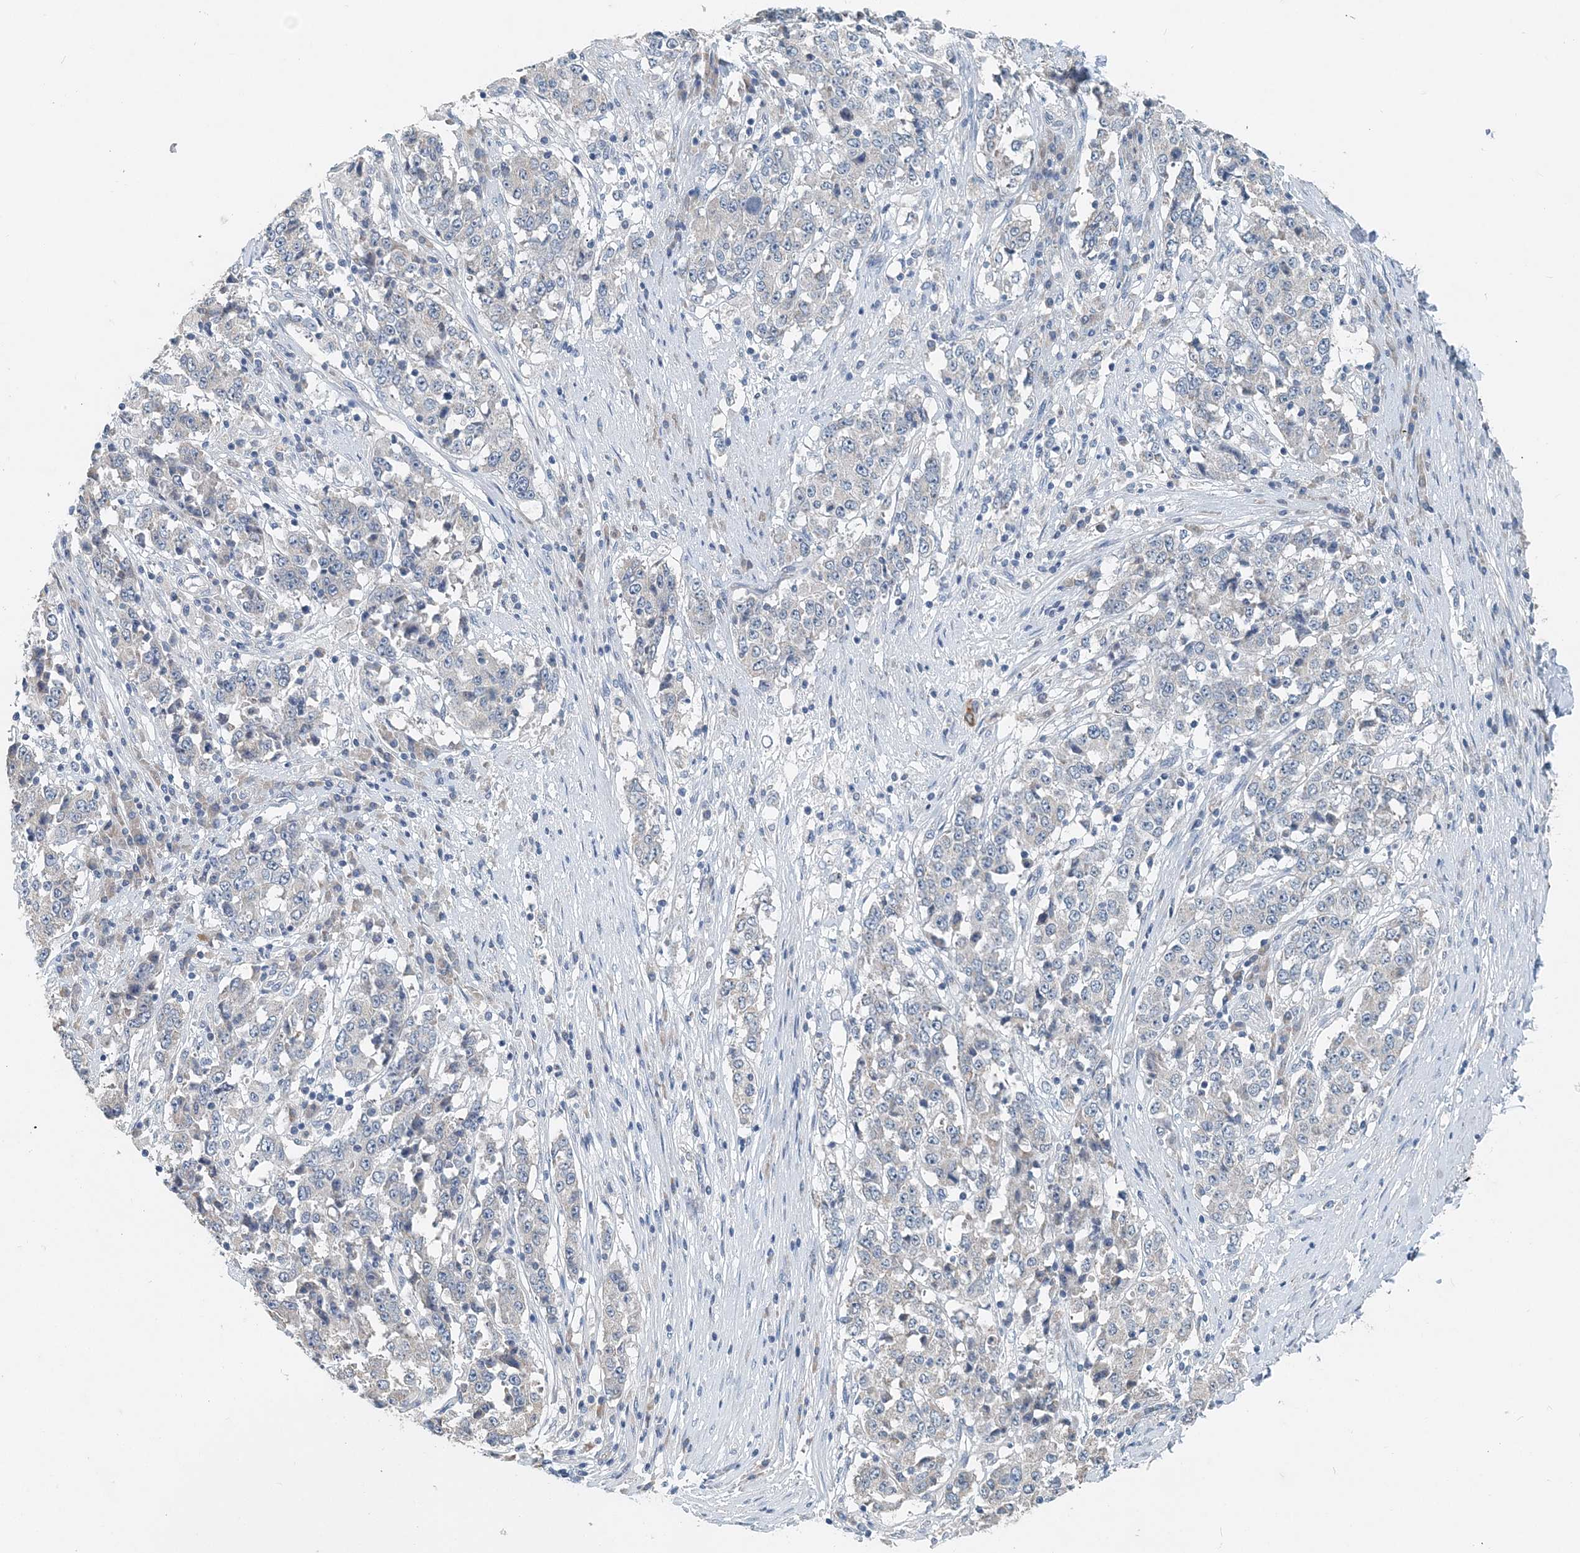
{"staining": {"intensity": "negative", "quantity": "none", "location": "none"}, "tissue": "stomach cancer", "cell_type": "Tumor cells", "image_type": "cancer", "snomed": [{"axis": "morphology", "description": "Adenocarcinoma, NOS"}, {"axis": "topography", "description": "Stomach"}], "caption": "An IHC micrograph of stomach adenocarcinoma is shown. There is no staining in tumor cells of stomach adenocarcinoma.", "gene": "EEF1A2", "patient": {"sex": "male", "age": 59}}